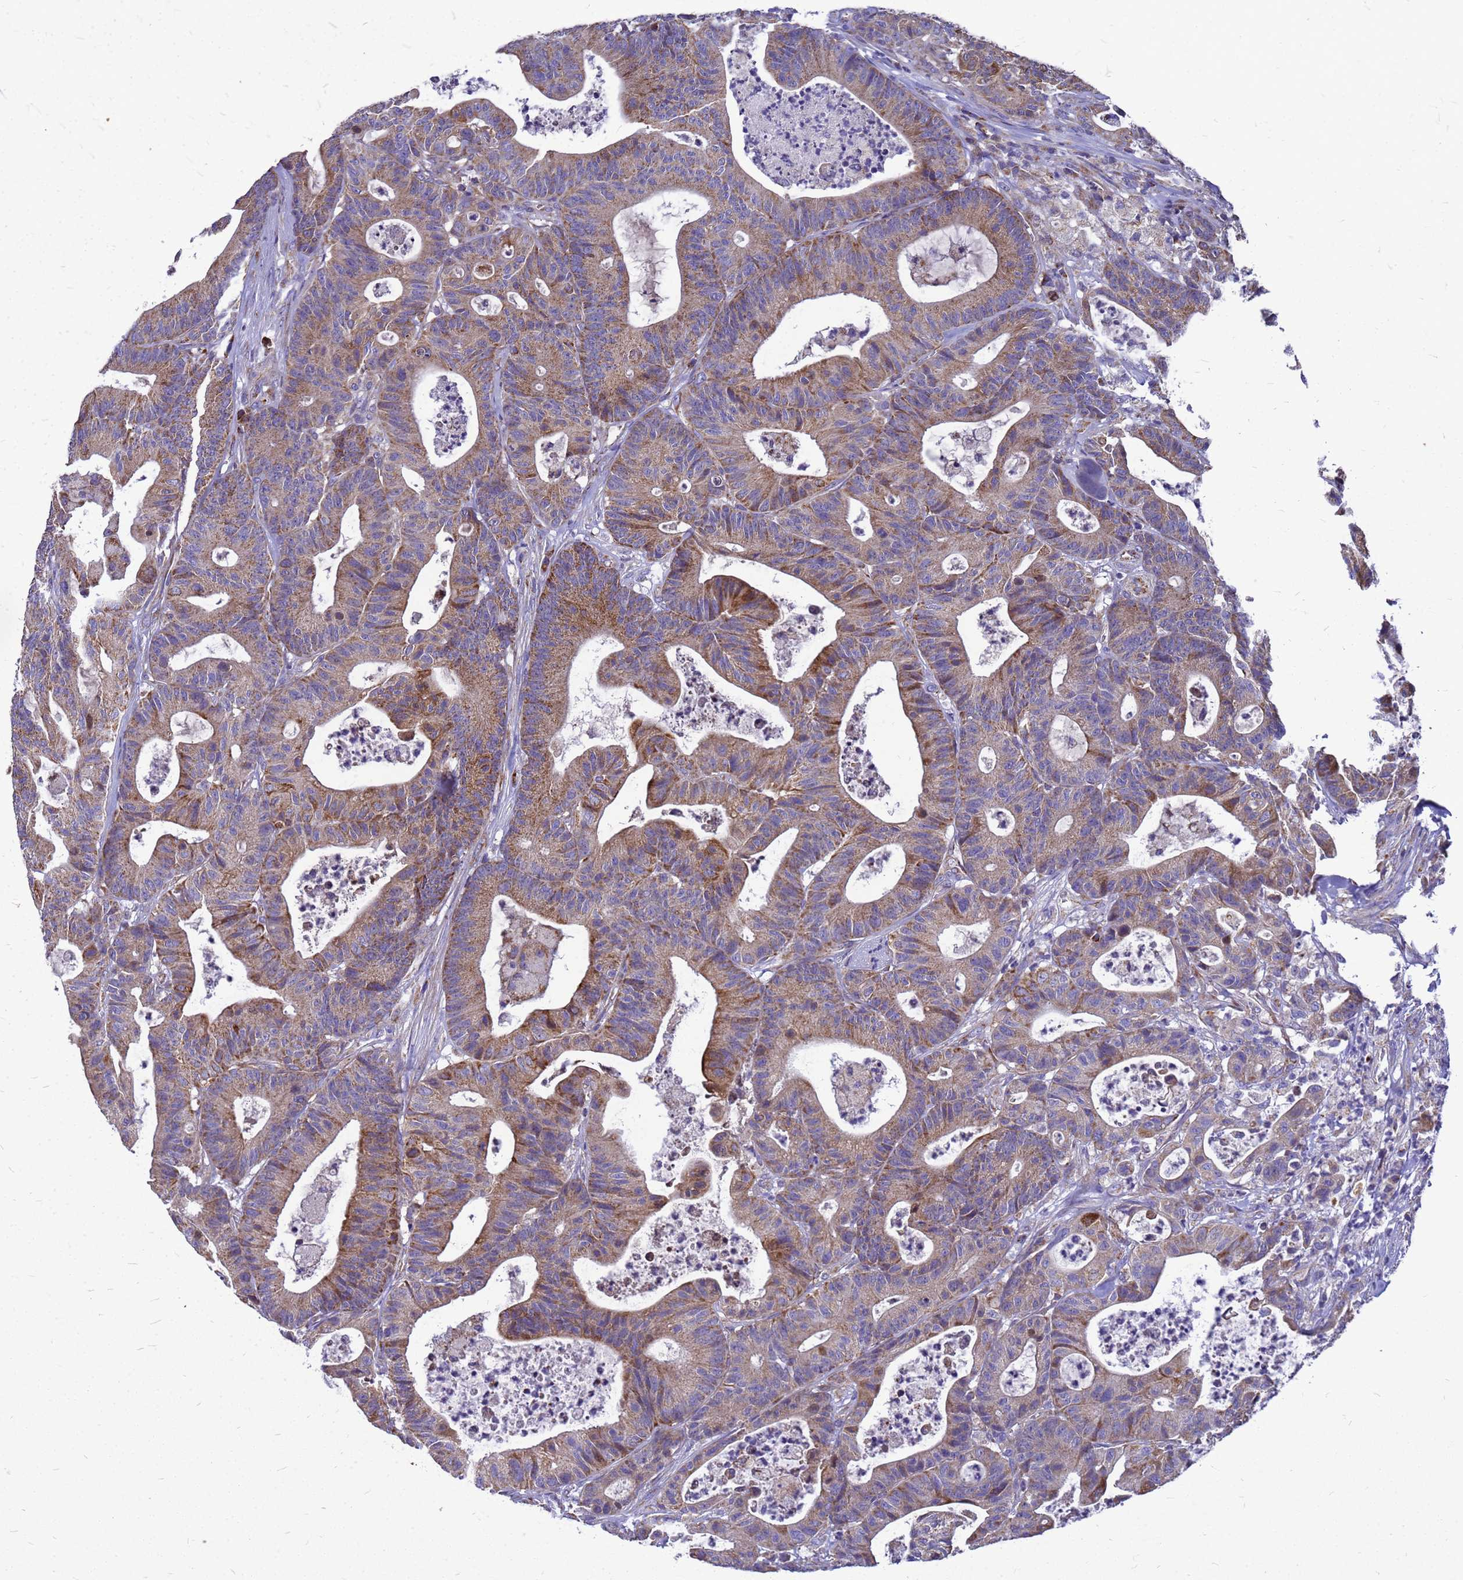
{"staining": {"intensity": "moderate", "quantity": ">75%", "location": "cytoplasmic/membranous"}, "tissue": "colorectal cancer", "cell_type": "Tumor cells", "image_type": "cancer", "snomed": [{"axis": "morphology", "description": "Adenocarcinoma, NOS"}, {"axis": "topography", "description": "Colon"}], "caption": "Colorectal cancer stained for a protein demonstrates moderate cytoplasmic/membranous positivity in tumor cells.", "gene": "CMC4", "patient": {"sex": "female", "age": 84}}